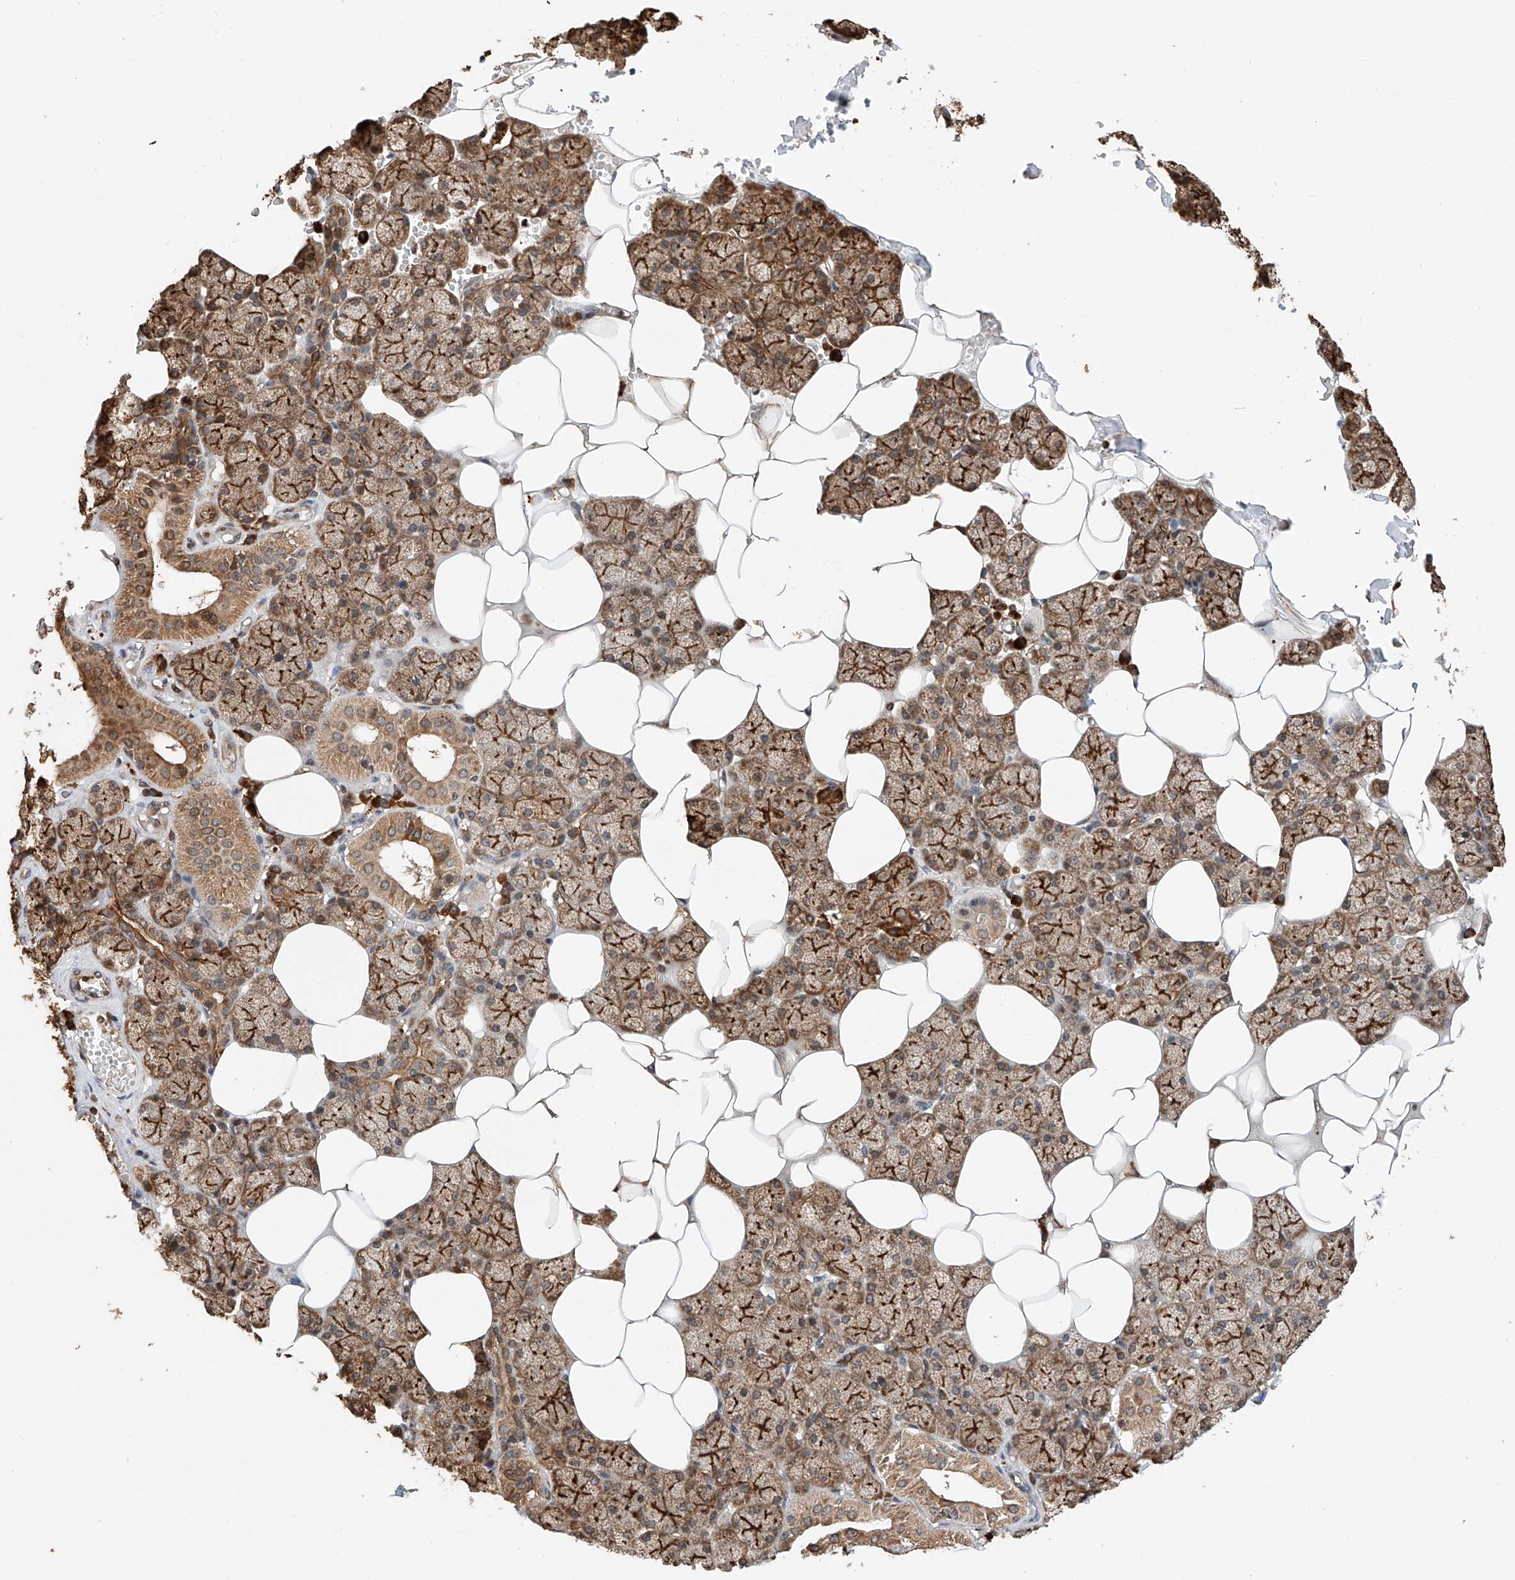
{"staining": {"intensity": "strong", "quantity": ">75%", "location": "cytoplasmic/membranous"}, "tissue": "salivary gland", "cell_type": "Glandular cells", "image_type": "normal", "snomed": [{"axis": "morphology", "description": "Normal tissue, NOS"}, {"axis": "topography", "description": "Salivary gland"}], "caption": "This is an image of IHC staining of benign salivary gland, which shows strong positivity in the cytoplasmic/membranous of glandular cells.", "gene": "DNAH8", "patient": {"sex": "male", "age": 62}}